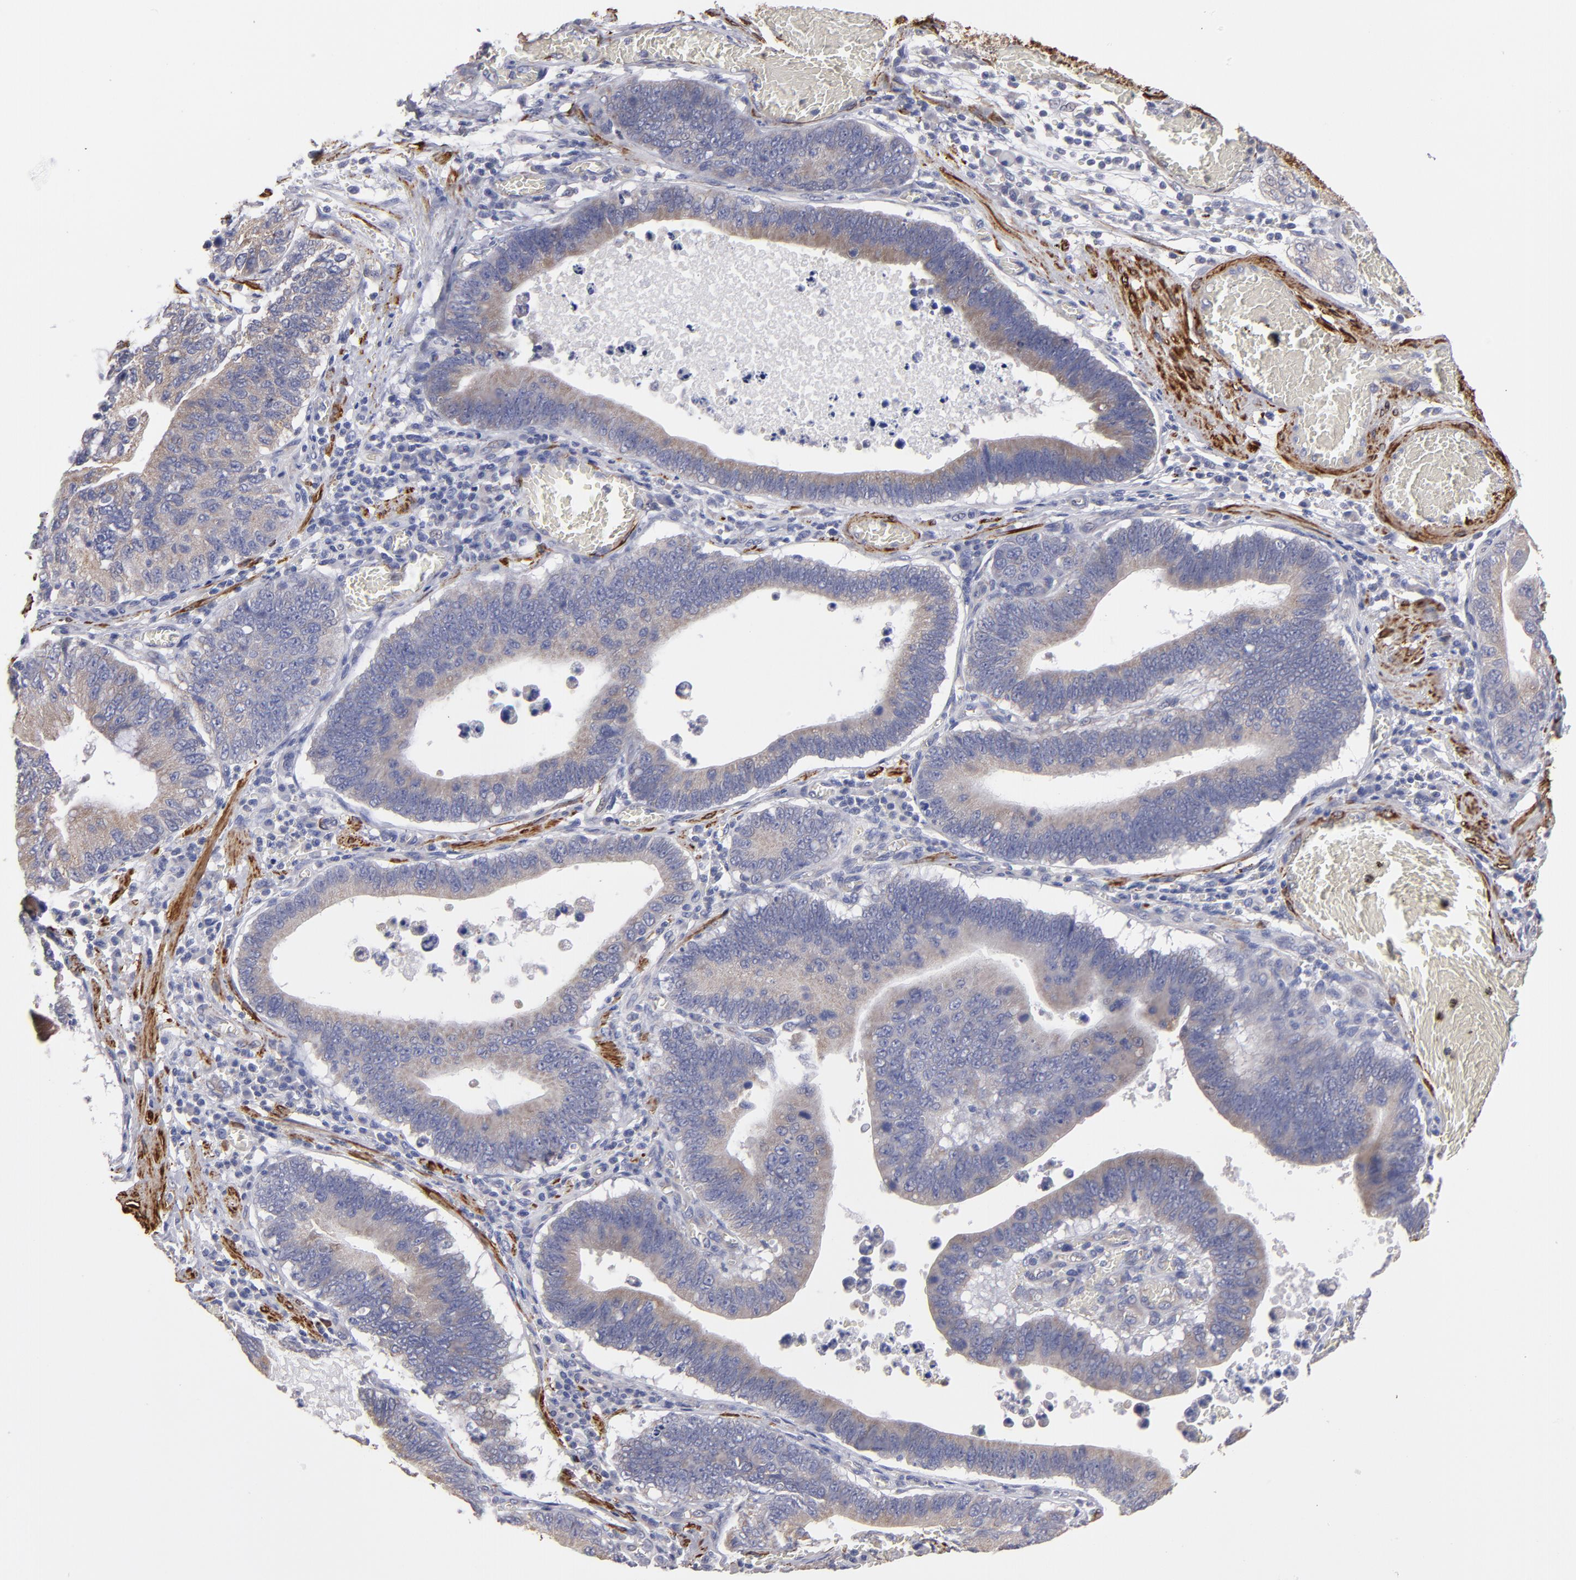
{"staining": {"intensity": "weak", "quantity": "25%-75%", "location": "cytoplasmic/membranous"}, "tissue": "stomach cancer", "cell_type": "Tumor cells", "image_type": "cancer", "snomed": [{"axis": "morphology", "description": "Adenocarcinoma, NOS"}, {"axis": "topography", "description": "Stomach"}, {"axis": "topography", "description": "Gastric cardia"}], "caption": "Approximately 25%-75% of tumor cells in human adenocarcinoma (stomach) exhibit weak cytoplasmic/membranous protein expression as visualized by brown immunohistochemical staining.", "gene": "SLMAP", "patient": {"sex": "male", "age": 59}}